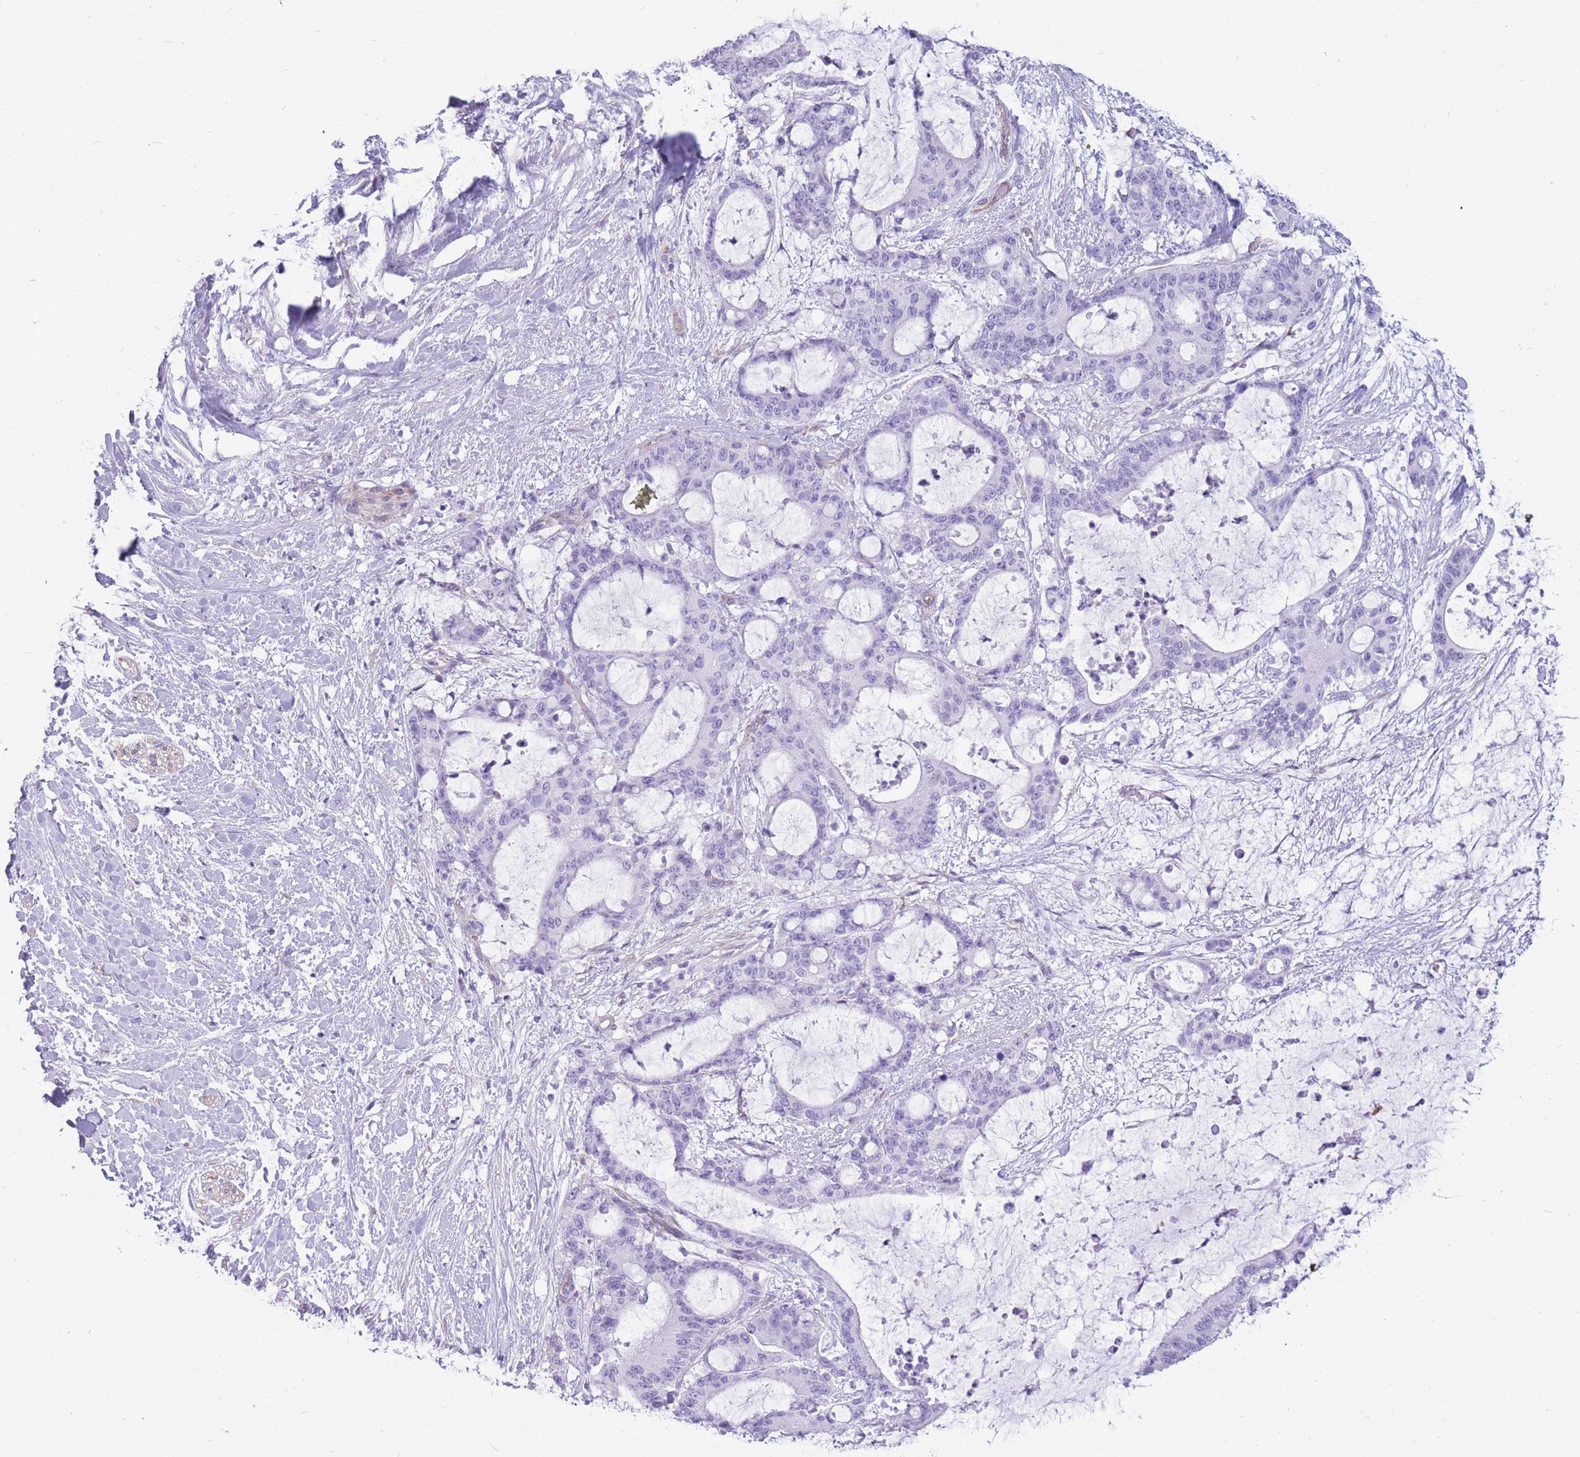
{"staining": {"intensity": "negative", "quantity": "none", "location": "none"}, "tissue": "liver cancer", "cell_type": "Tumor cells", "image_type": "cancer", "snomed": [{"axis": "morphology", "description": "Normal tissue, NOS"}, {"axis": "morphology", "description": "Cholangiocarcinoma"}, {"axis": "topography", "description": "Liver"}, {"axis": "topography", "description": "Peripheral nerve tissue"}], "caption": "DAB (3,3'-diaminobenzidine) immunohistochemical staining of liver cancer demonstrates no significant staining in tumor cells.", "gene": "MTSS2", "patient": {"sex": "female", "age": 73}}